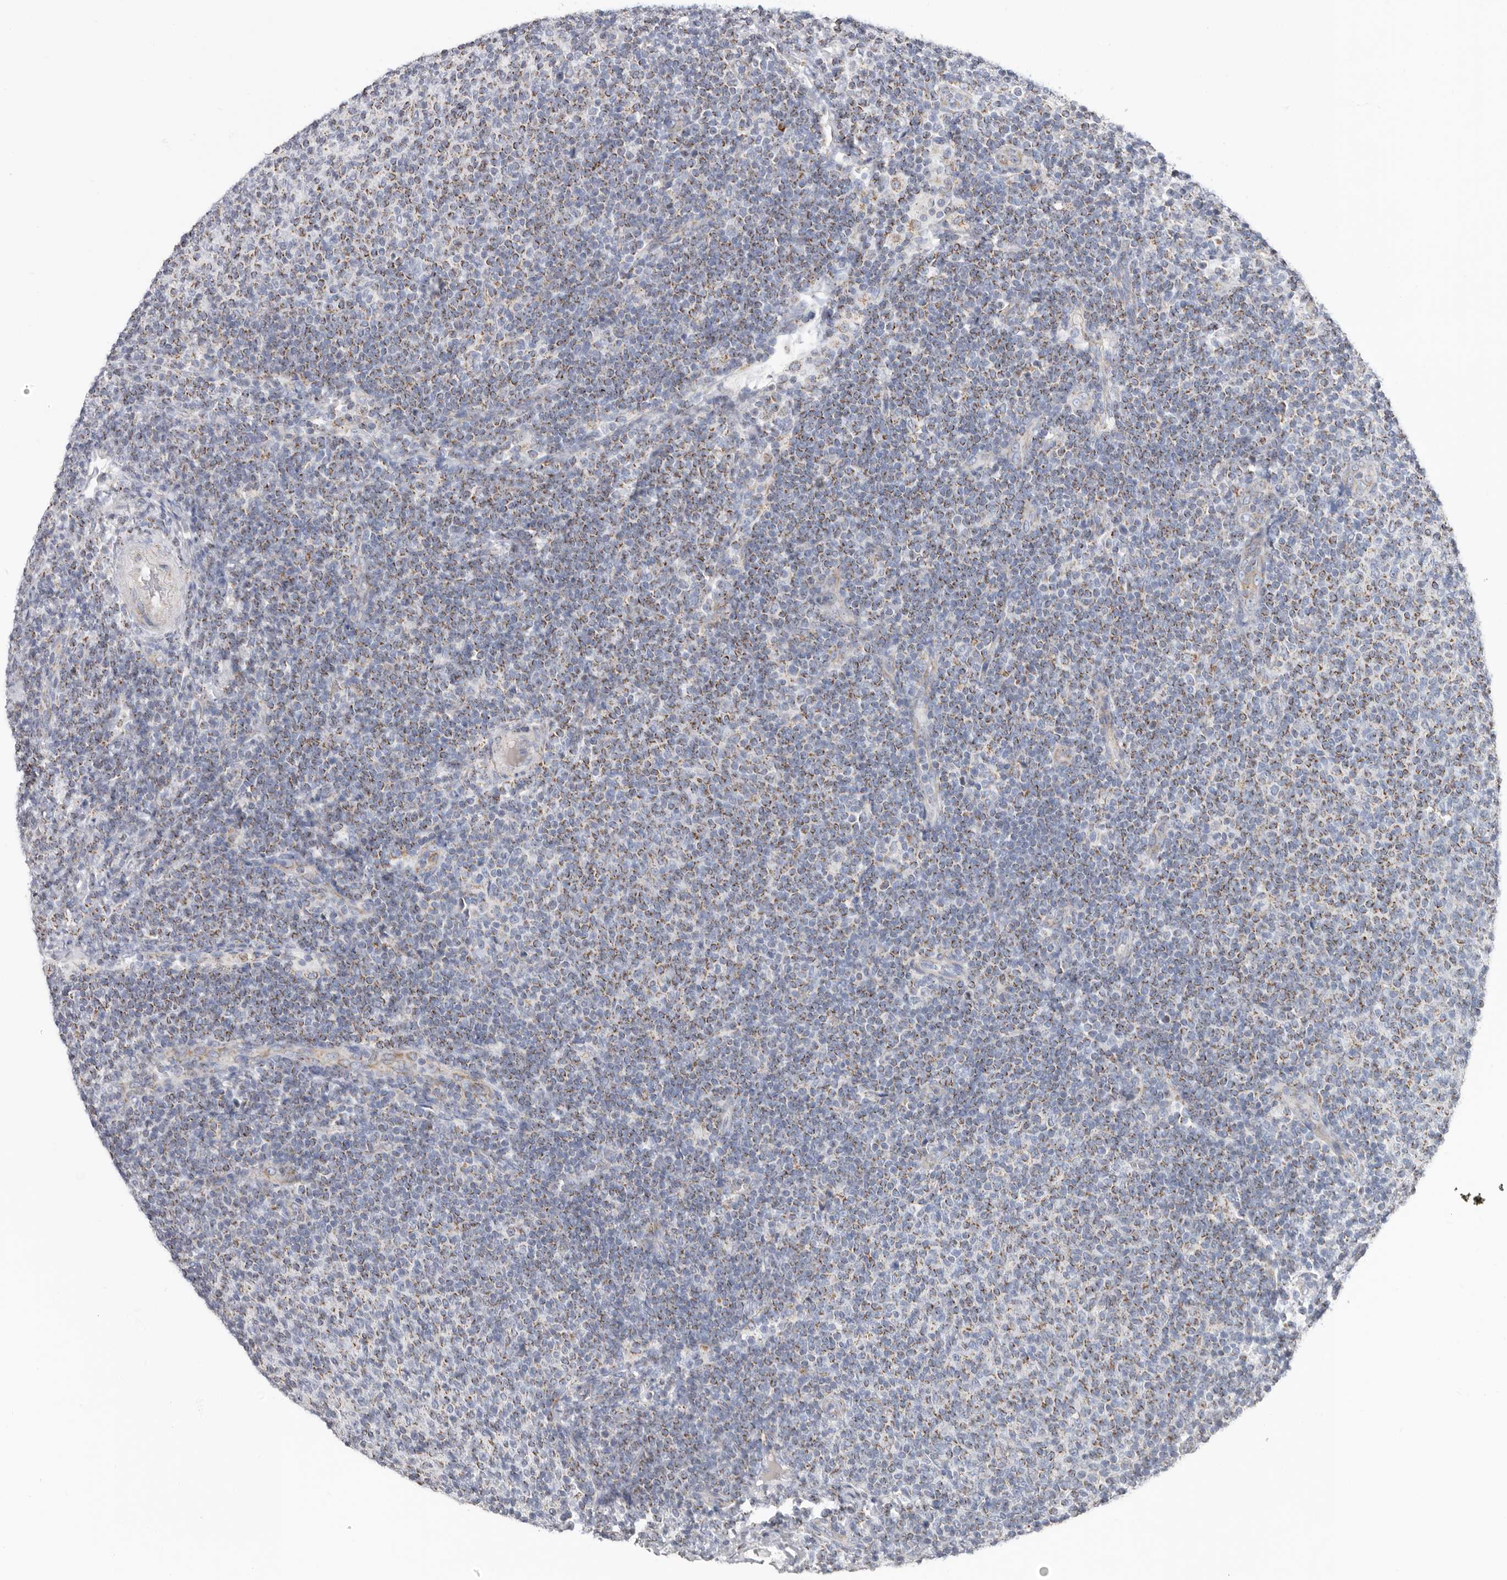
{"staining": {"intensity": "moderate", "quantity": "25%-75%", "location": "cytoplasmic/membranous"}, "tissue": "lymphoma", "cell_type": "Tumor cells", "image_type": "cancer", "snomed": [{"axis": "morphology", "description": "Malignant lymphoma, non-Hodgkin's type, Low grade"}, {"axis": "topography", "description": "Lymph node"}], "caption": "Human lymphoma stained with a protein marker displays moderate staining in tumor cells.", "gene": "RSPO2", "patient": {"sex": "male", "age": 66}}